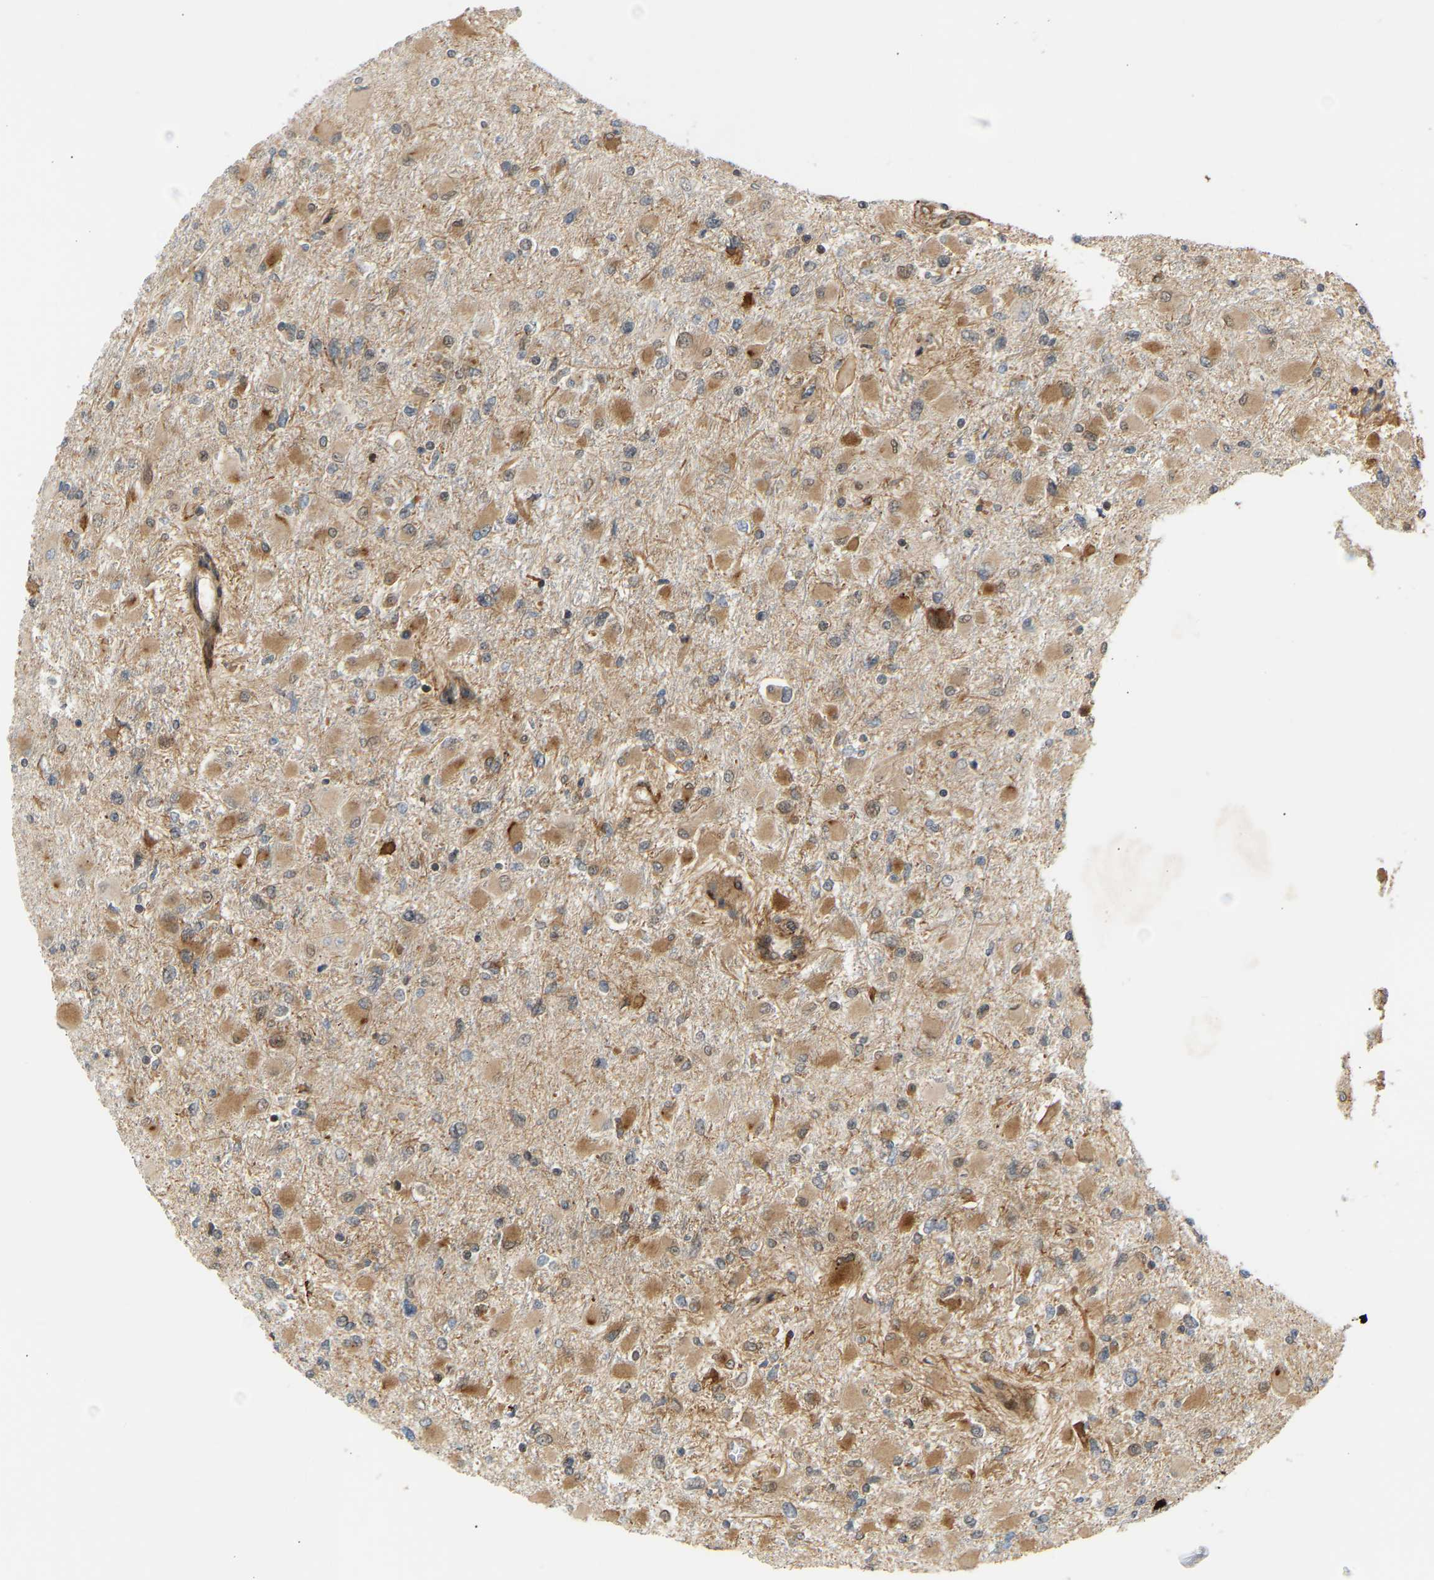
{"staining": {"intensity": "moderate", "quantity": "25%-75%", "location": "cytoplasmic/membranous"}, "tissue": "glioma", "cell_type": "Tumor cells", "image_type": "cancer", "snomed": [{"axis": "morphology", "description": "Glioma, malignant, High grade"}, {"axis": "topography", "description": "Cerebral cortex"}], "caption": "High-power microscopy captured an IHC micrograph of malignant high-grade glioma, revealing moderate cytoplasmic/membranous staining in approximately 25%-75% of tumor cells. The protein is shown in brown color, while the nuclei are stained blue.", "gene": "PLCG2", "patient": {"sex": "female", "age": 36}}